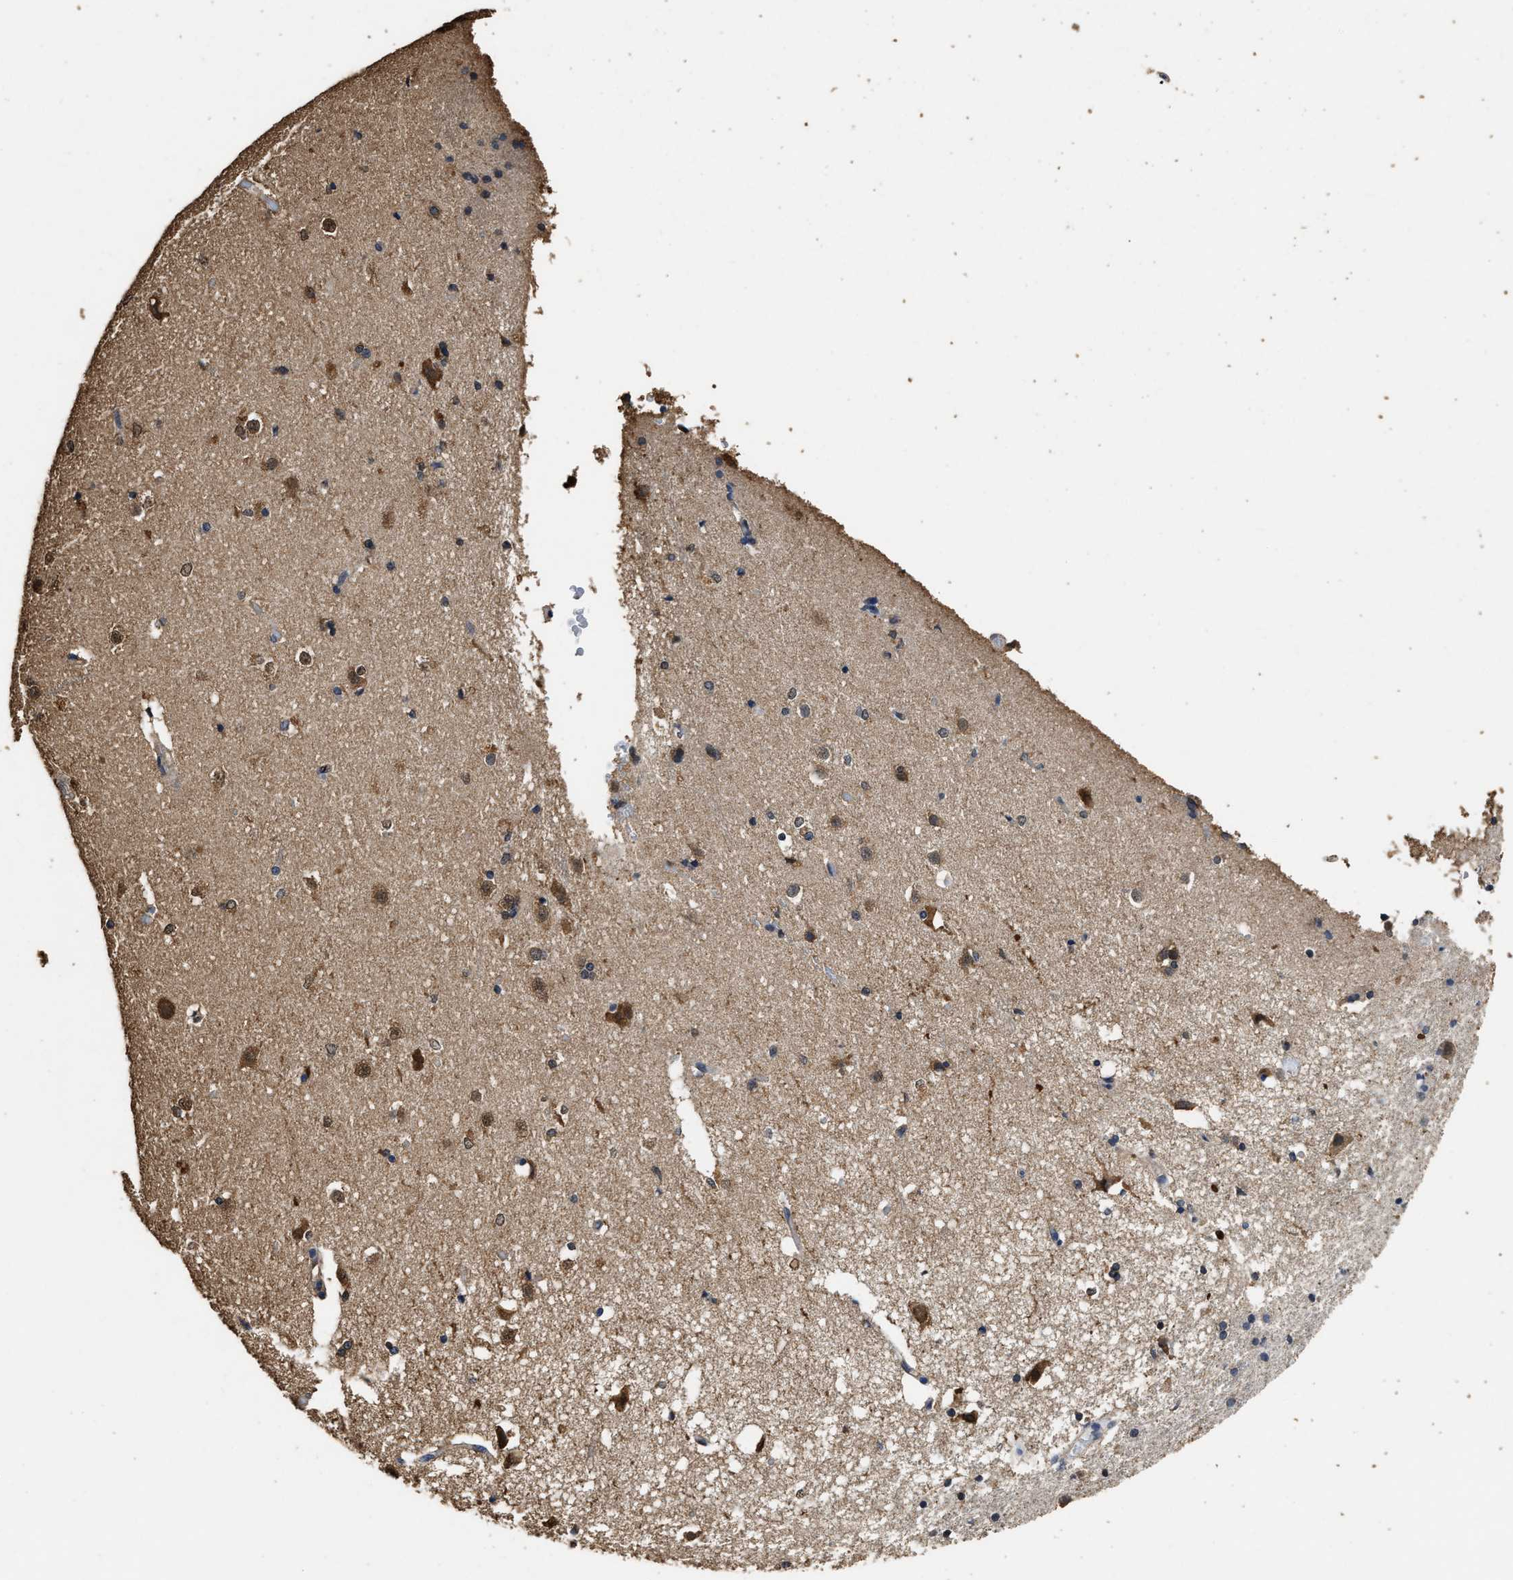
{"staining": {"intensity": "strong", "quantity": "<25%", "location": "nuclear"}, "tissue": "caudate", "cell_type": "Glial cells", "image_type": "normal", "snomed": [{"axis": "morphology", "description": "Normal tissue, NOS"}, {"axis": "topography", "description": "Lateral ventricle wall"}], "caption": "Protein analysis of benign caudate displays strong nuclear expression in about <25% of glial cells.", "gene": "YWHAE", "patient": {"sex": "female", "age": 19}}